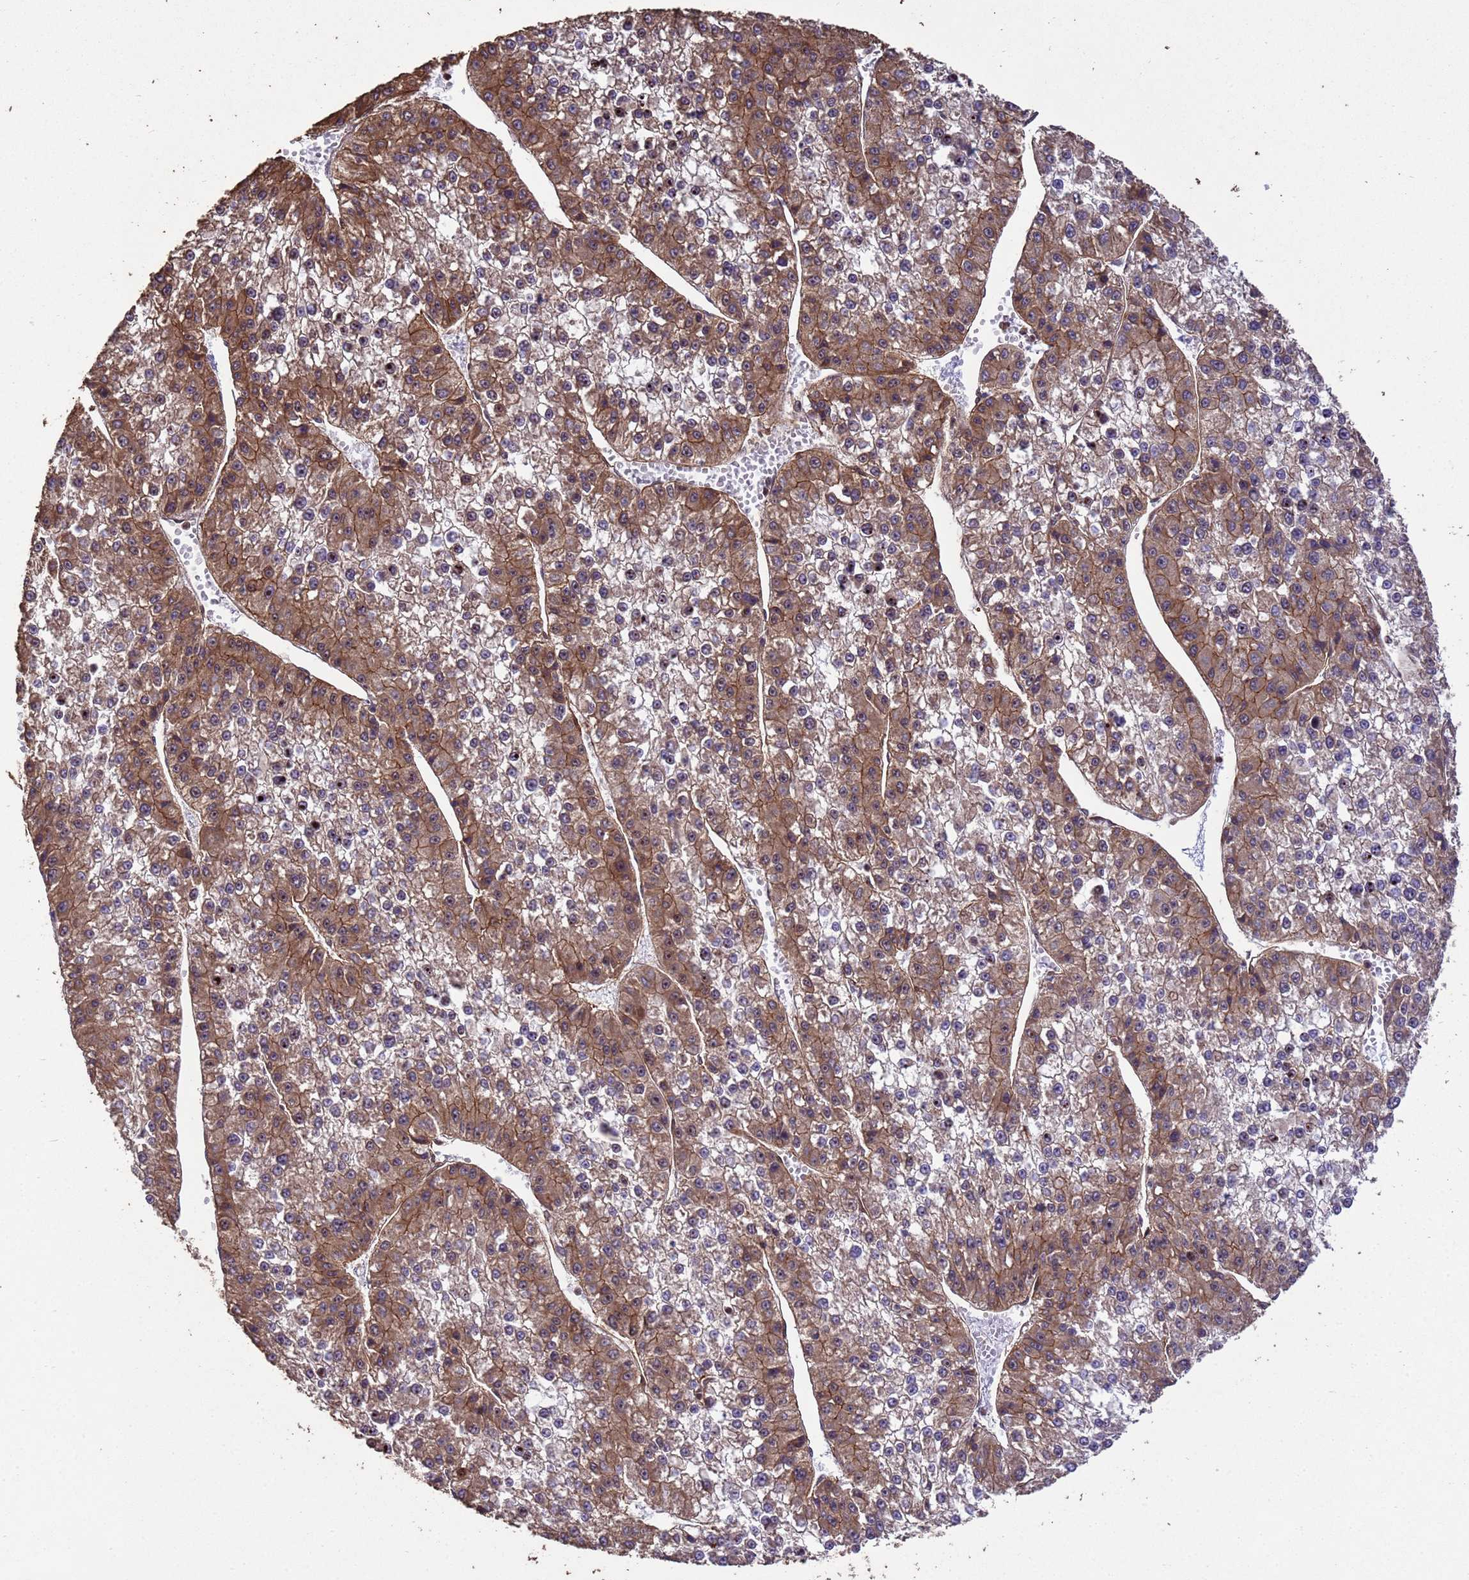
{"staining": {"intensity": "strong", "quantity": ">75%", "location": "cytoplasmic/membranous,nuclear"}, "tissue": "liver cancer", "cell_type": "Tumor cells", "image_type": "cancer", "snomed": [{"axis": "morphology", "description": "Carcinoma, Hepatocellular, NOS"}, {"axis": "topography", "description": "Liver"}], "caption": "This histopathology image reveals immunohistochemistry staining of liver hepatocellular carcinoma, with high strong cytoplasmic/membranous and nuclear positivity in about >75% of tumor cells.", "gene": "SYF2", "patient": {"sex": "female", "age": 73}}